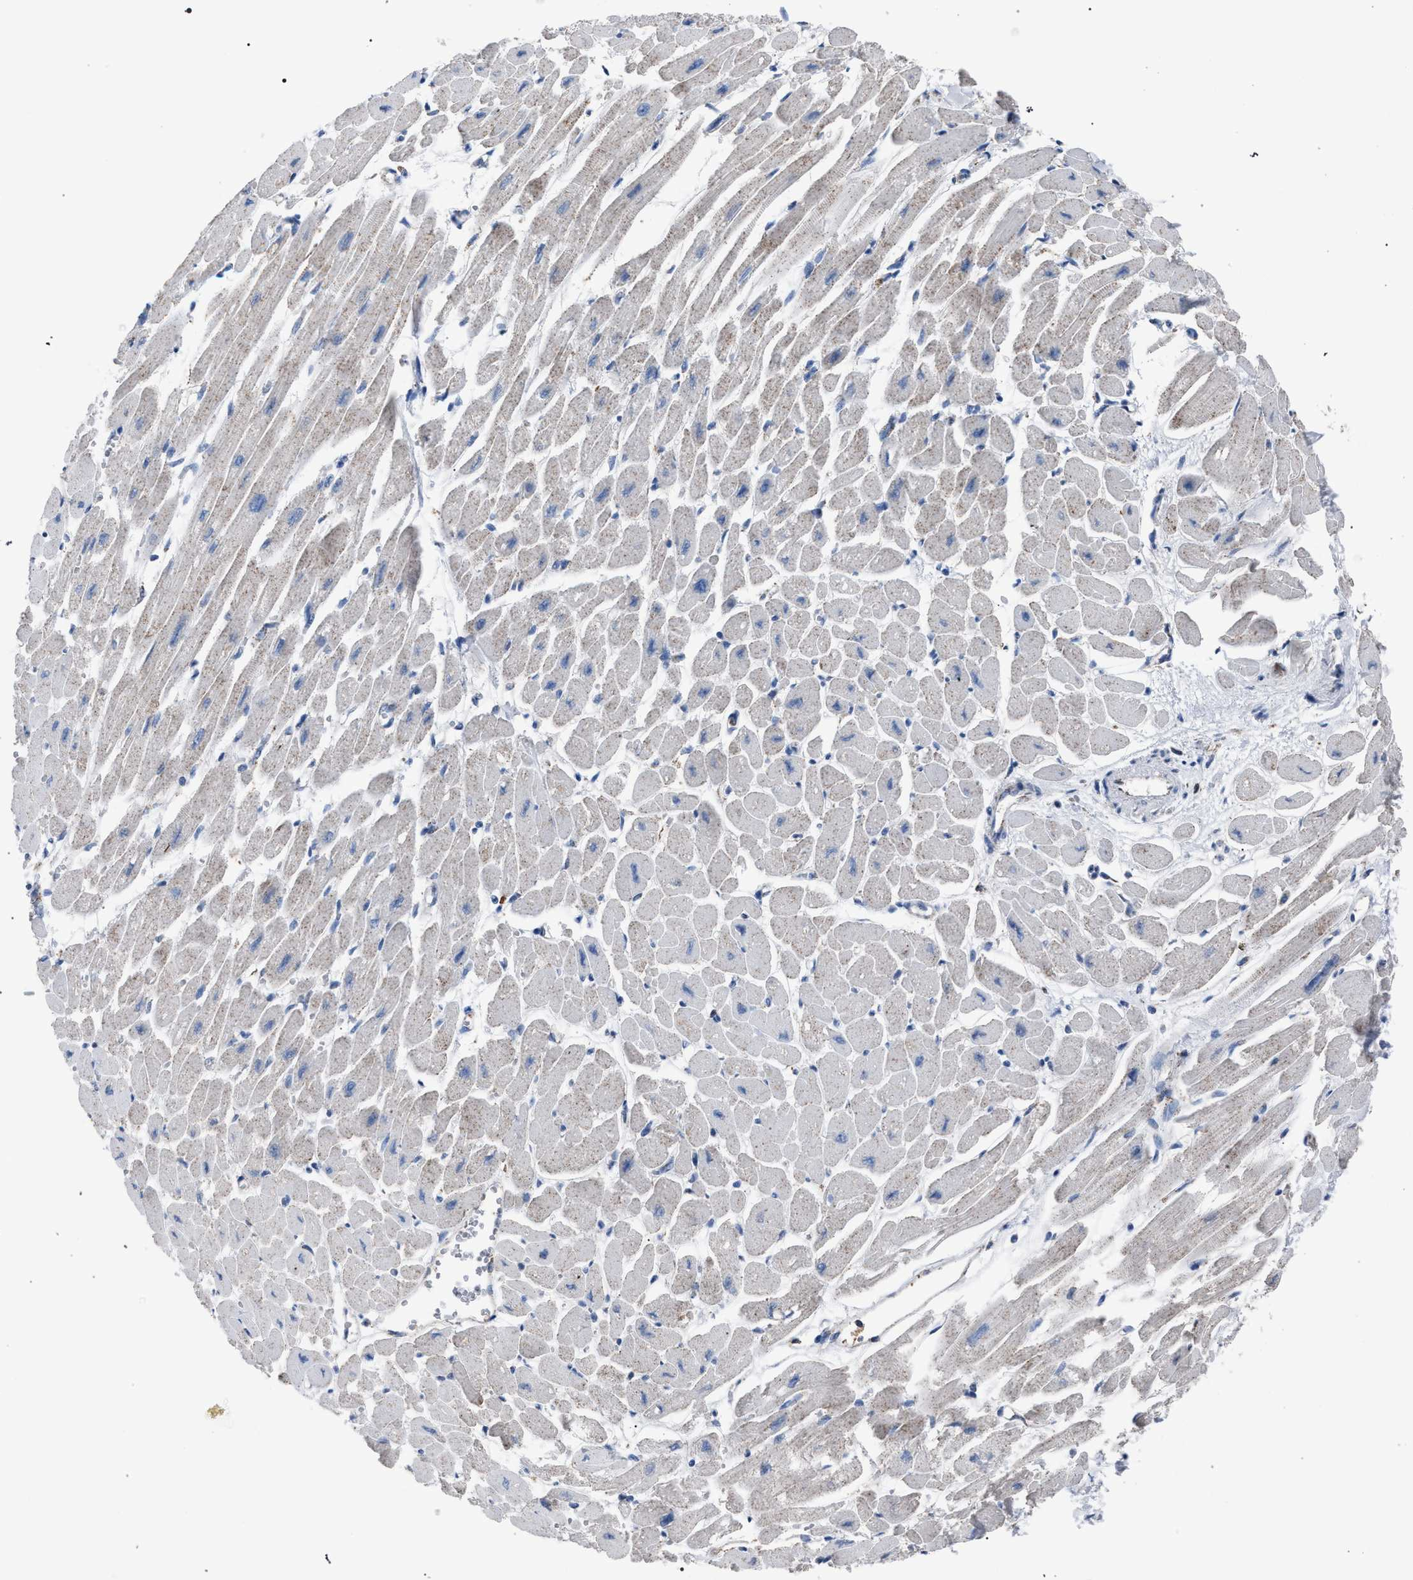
{"staining": {"intensity": "negative", "quantity": "none", "location": "none"}, "tissue": "heart muscle", "cell_type": "Cardiomyocytes", "image_type": "normal", "snomed": [{"axis": "morphology", "description": "Normal tissue, NOS"}, {"axis": "topography", "description": "Heart"}], "caption": "Photomicrograph shows no protein expression in cardiomyocytes of unremarkable heart muscle.", "gene": "HSD17B4", "patient": {"sex": "female", "age": 54}}